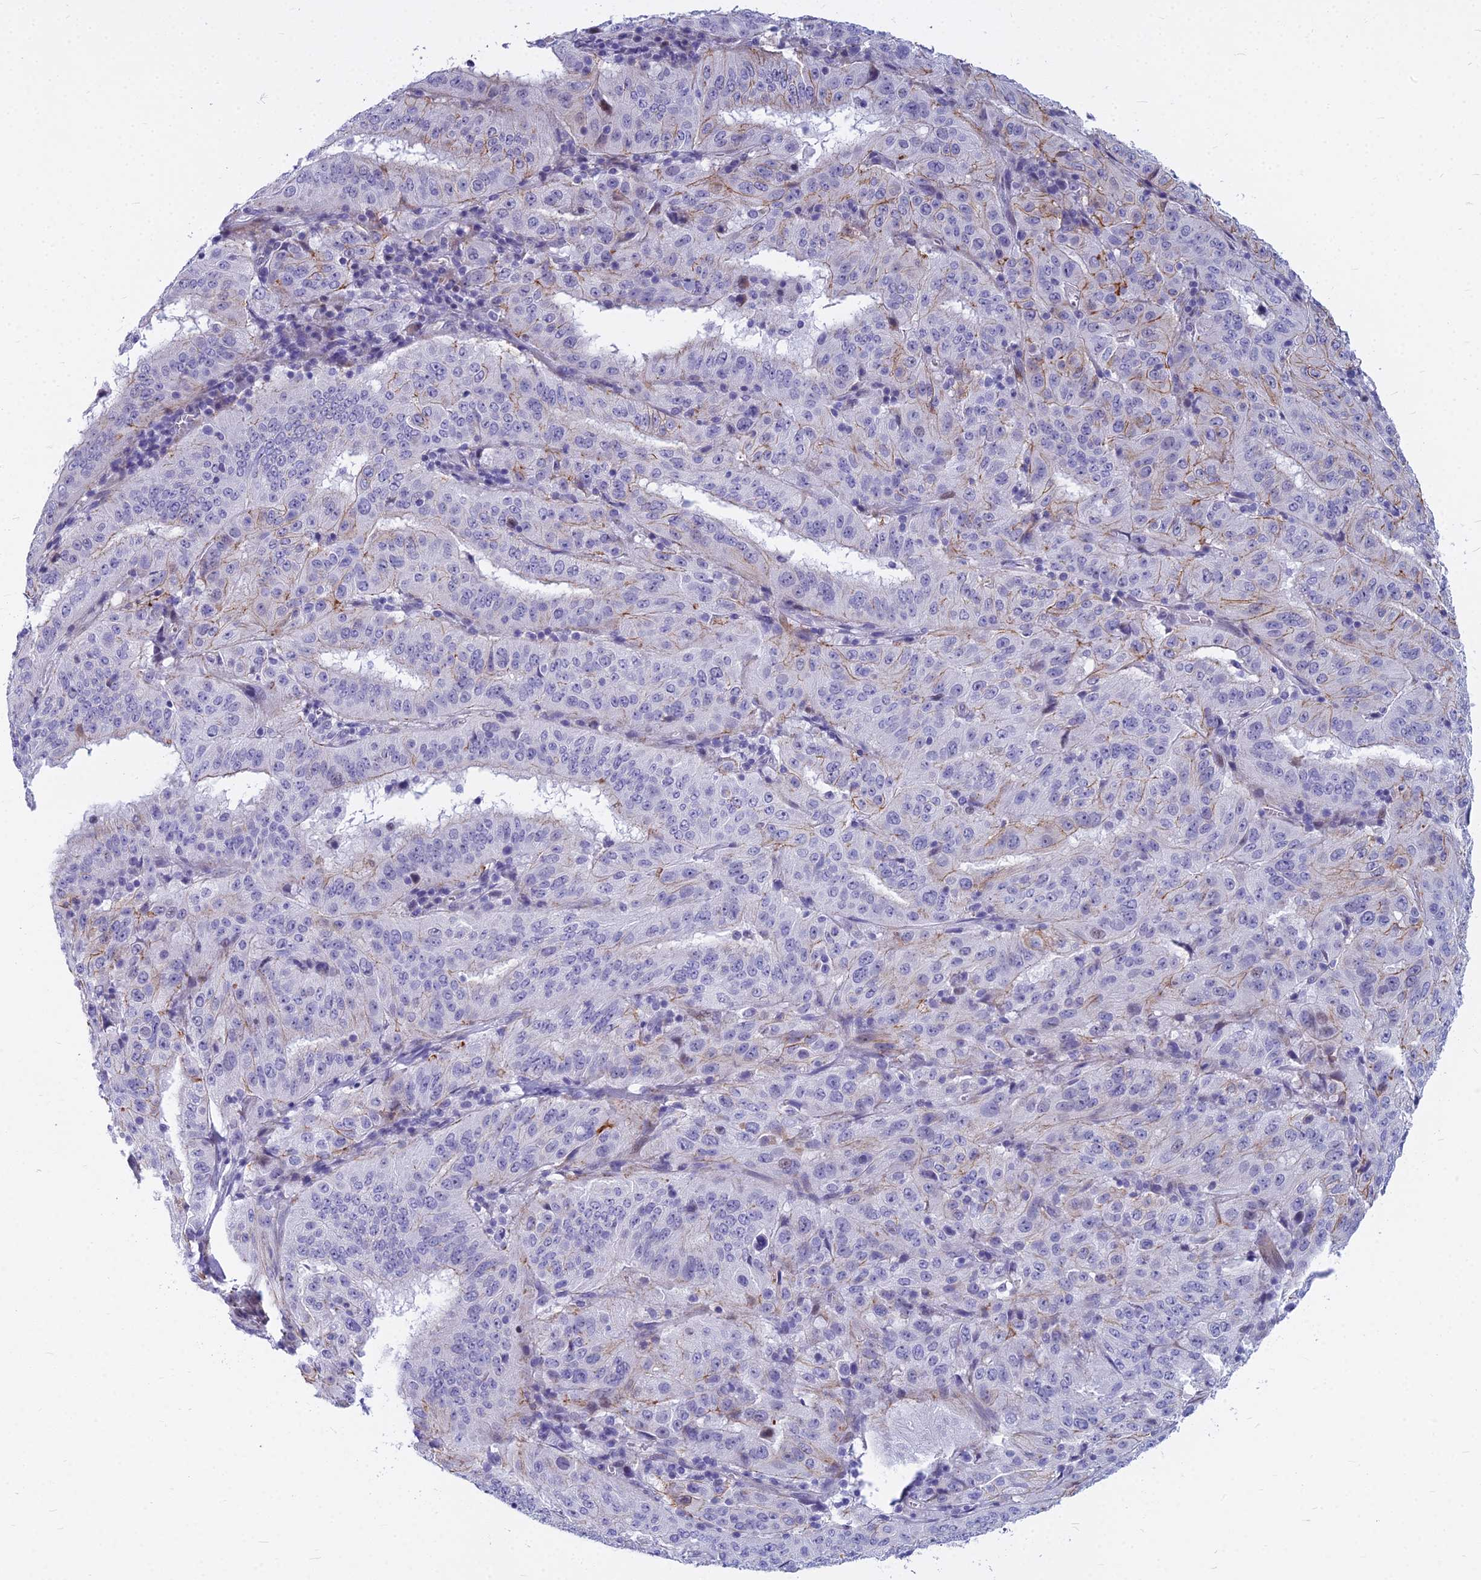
{"staining": {"intensity": "moderate", "quantity": "<25%", "location": "cytoplasmic/membranous"}, "tissue": "pancreatic cancer", "cell_type": "Tumor cells", "image_type": "cancer", "snomed": [{"axis": "morphology", "description": "Adenocarcinoma, NOS"}, {"axis": "topography", "description": "Pancreas"}], "caption": "Immunohistochemistry (IHC) staining of pancreatic cancer (adenocarcinoma), which exhibits low levels of moderate cytoplasmic/membranous expression in approximately <25% of tumor cells indicating moderate cytoplasmic/membranous protein staining. The staining was performed using DAB (brown) for protein detection and nuclei were counterstained in hematoxylin (blue).", "gene": "MYBPC2", "patient": {"sex": "male", "age": 63}}